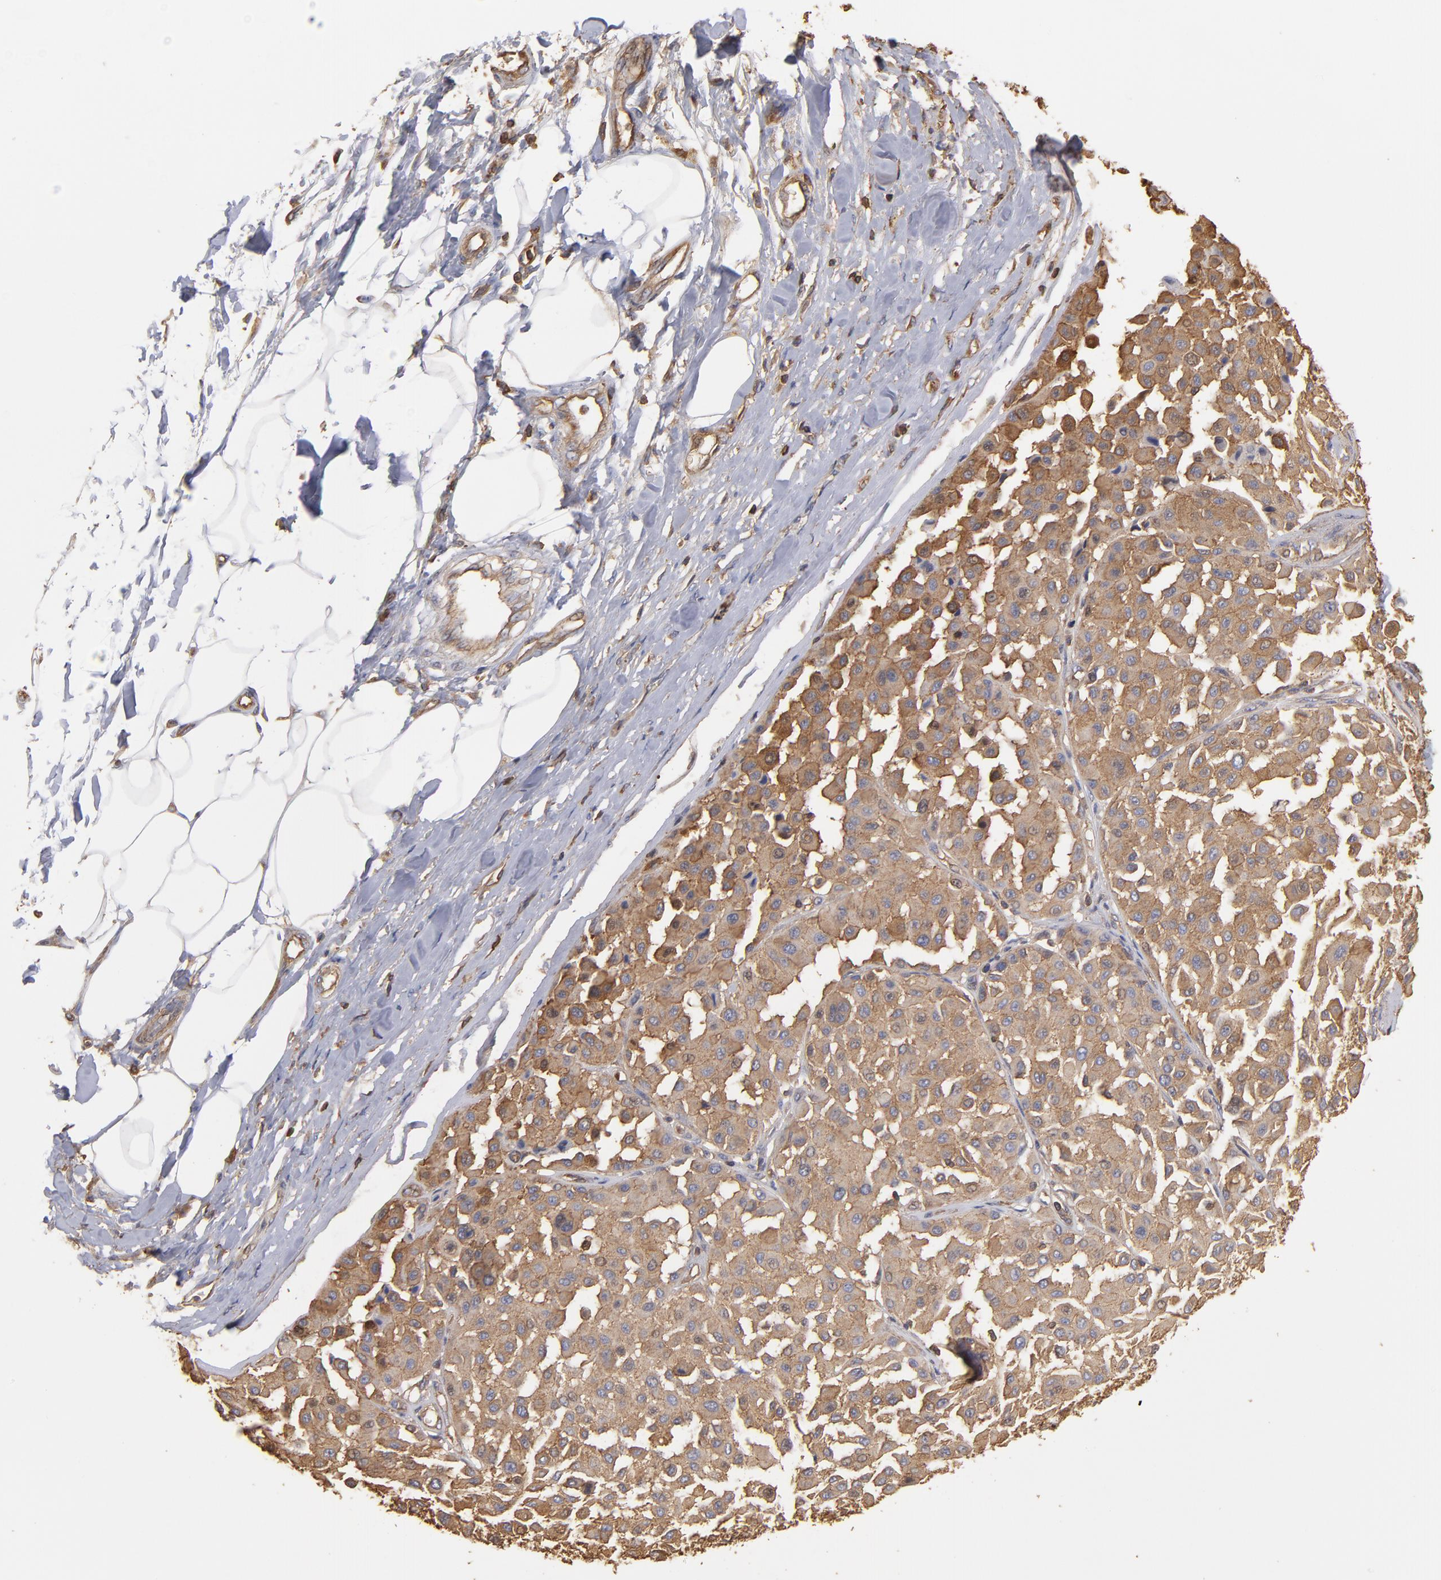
{"staining": {"intensity": "moderate", "quantity": ">75%", "location": "cytoplasmic/membranous"}, "tissue": "melanoma", "cell_type": "Tumor cells", "image_type": "cancer", "snomed": [{"axis": "morphology", "description": "Malignant melanoma, Metastatic site"}, {"axis": "topography", "description": "Soft tissue"}], "caption": "A brown stain labels moderate cytoplasmic/membranous expression of a protein in human melanoma tumor cells. The staining was performed using DAB to visualize the protein expression in brown, while the nuclei were stained in blue with hematoxylin (Magnification: 20x).", "gene": "ACTN4", "patient": {"sex": "male", "age": 41}}